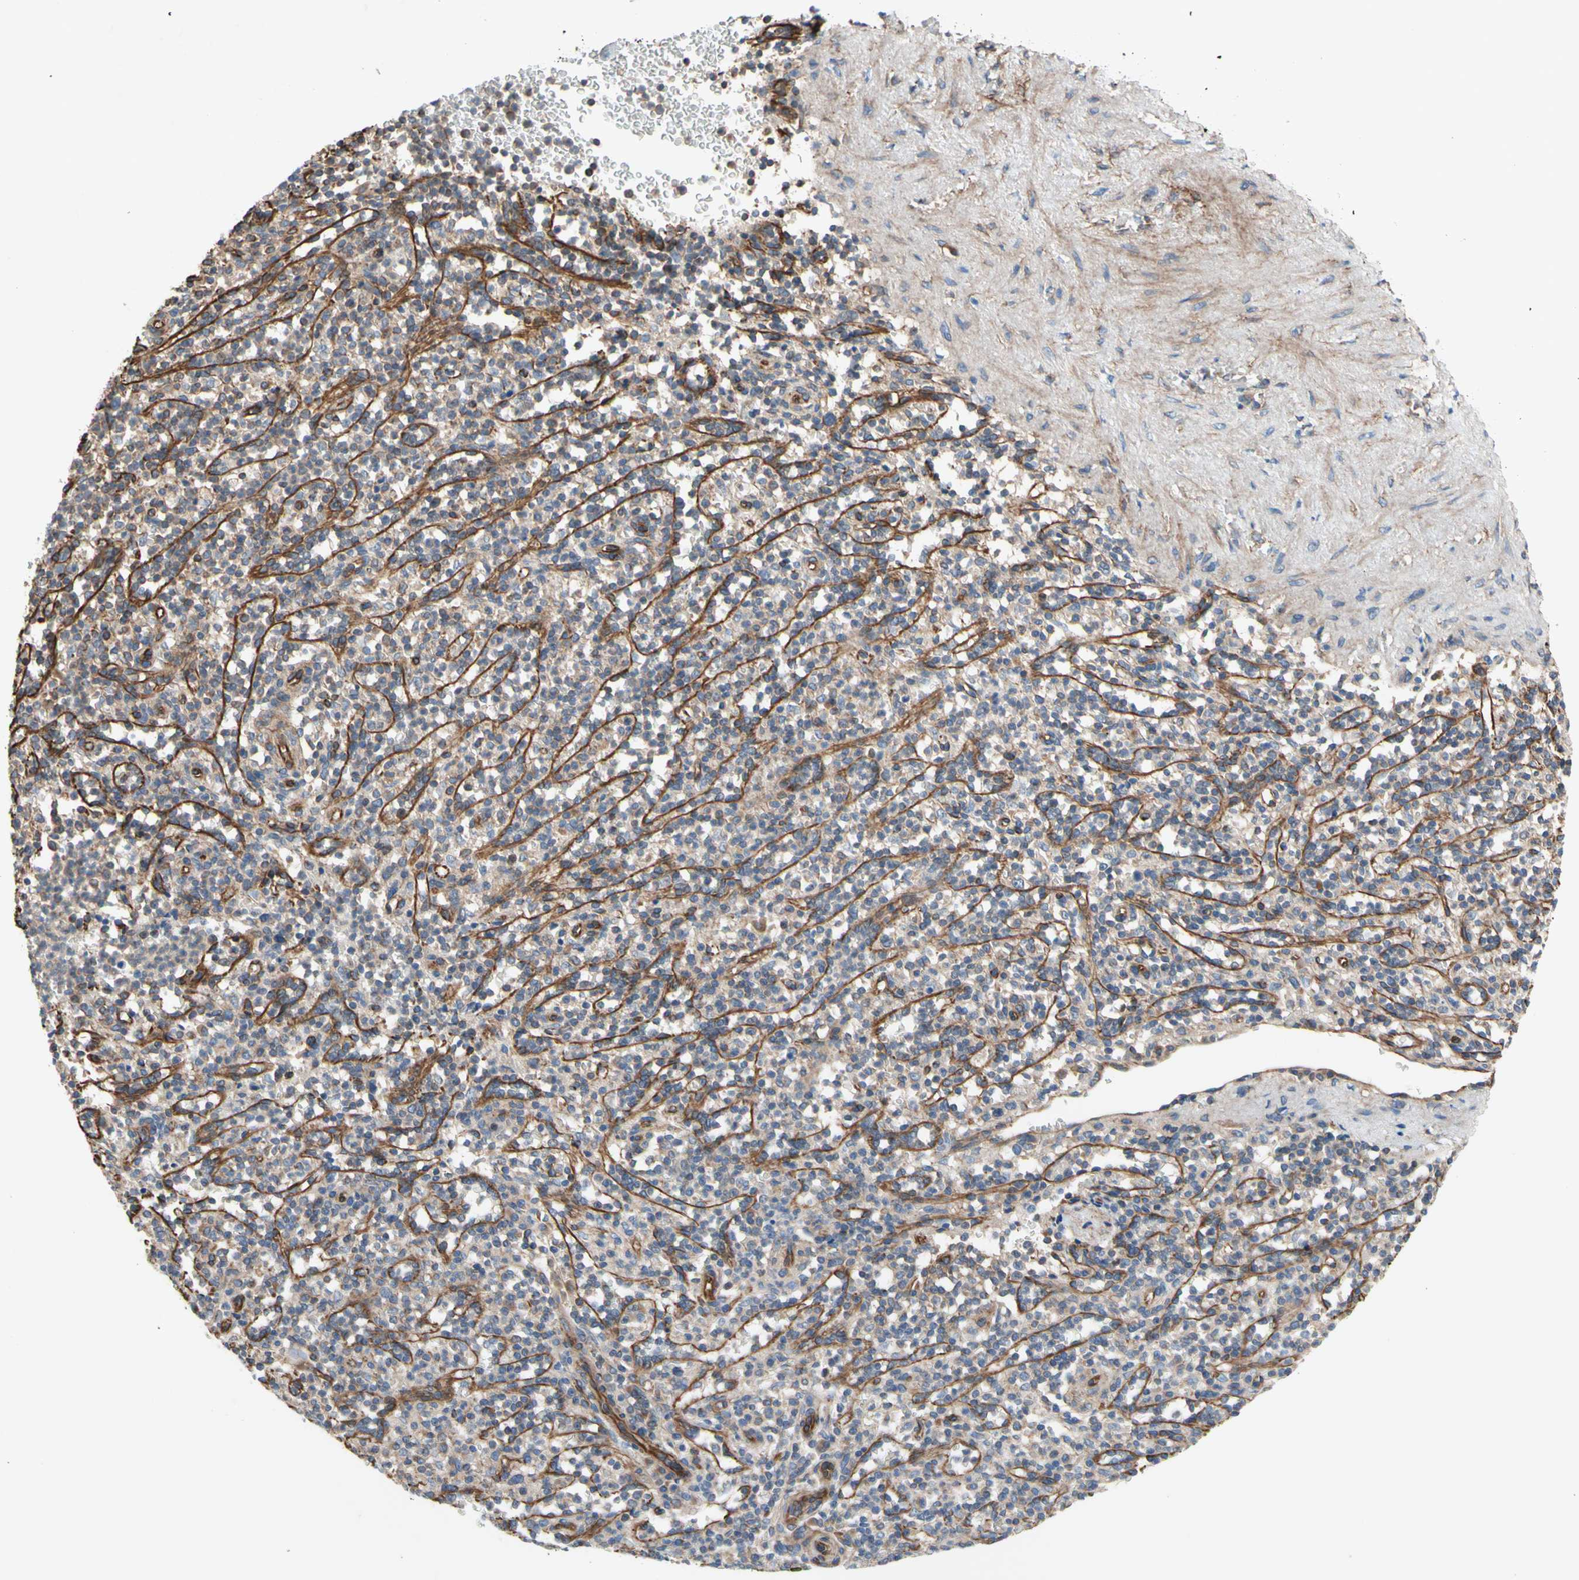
{"staining": {"intensity": "weak", "quantity": "25%-75%", "location": "cytoplasmic/membranous"}, "tissue": "spleen", "cell_type": "Cells in red pulp", "image_type": "normal", "snomed": [{"axis": "morphology", "description": "Normal tissue, NOS"}, {"axis": "topography", "description": "Spleen"}], "caption": "This is a histology image of immunohistochemistry staining of unremarkable spleen, which shows weak positivity in the cytoplasmic/membranous of cells in red pulp.", "gene": "TRAF2", "patient": {"sex": "female", "age": 74}}